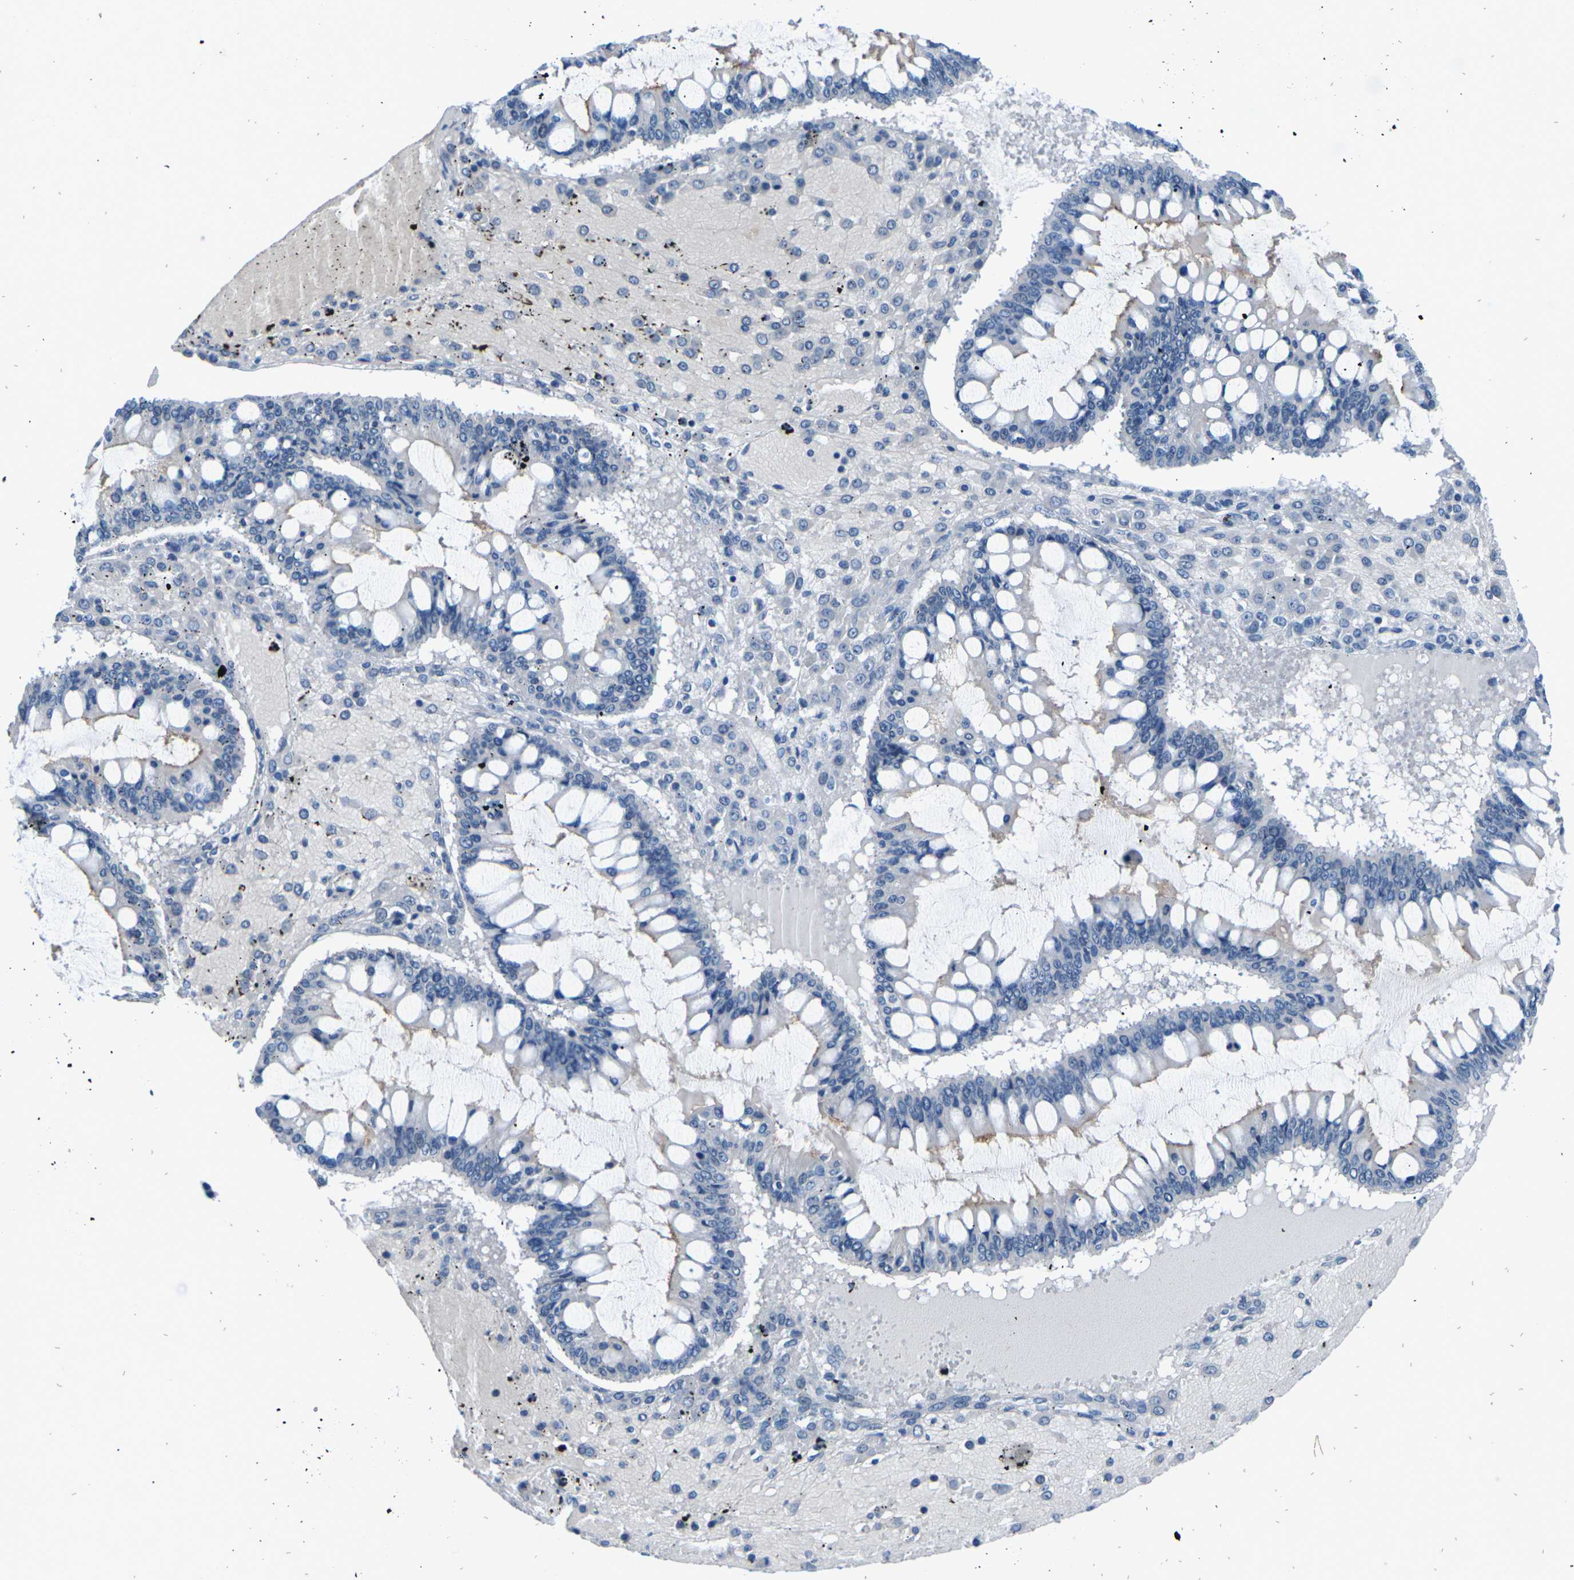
{"staining": {"intensity": "negative", "quantity": "none", "location": "none"}, "tissue": "ovarian cancer", "cell_type": "Tumor cells", "image_type": "cancer", "snomed": [{"axis": "morphology", "description": "Cystadenocarcinoma, mucinous, NOS"}, {"axis": "topography", "description": "Ovary"}], "caption": "Tumor cells are negative for protein expression in human mucinous cystadenocarcinoma (ovarian).", "gene": "UMOD", "patient": {"sex": "female", "age": 73}}